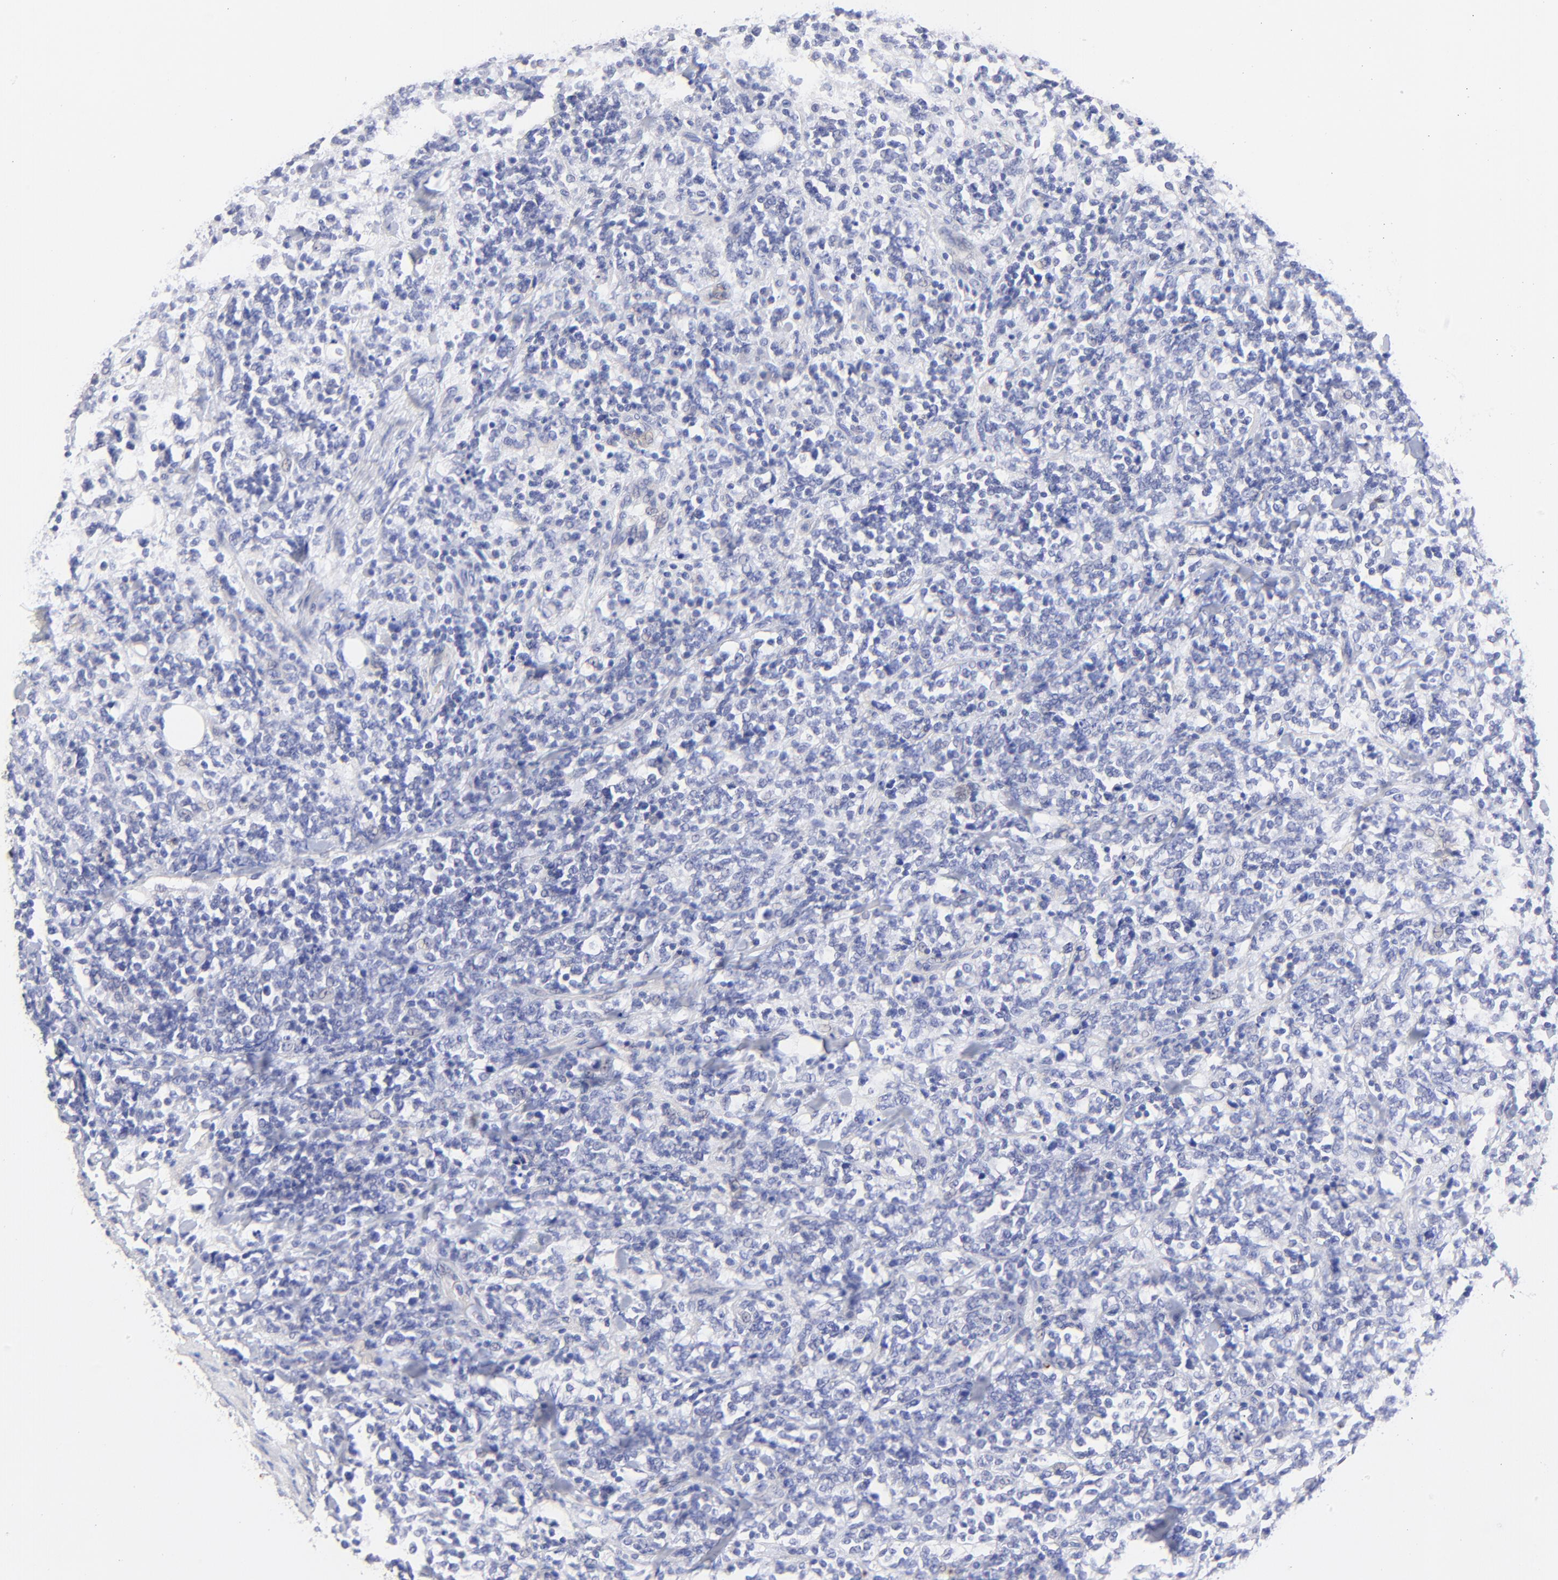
{"staining": {"intensity": "negative", "quantity": "none", "location": "none"}, "tissue": "lymphoma", "cell_type": "Tumor cells", "image_type": "cancer", "snomed": [{"axis": "morphology", "description": "Malignant lymphoma, non-Hodgkin's type, High grade"}, {"axis": "topography", "description": "Soft tissue"}], "caption": "DAB immunohistochemical staining of human malignant lymphoma, non-Hodgkin's type (high-grade) displays no significant expression in tumor cells. (Brightfield microscopy of DAB (3,3'-diaminobenzidine) immunohistochemistry (IHC) at high magnification).", "gene": "HORMAD2", "patient": {"sex": "male", "age": 18}}